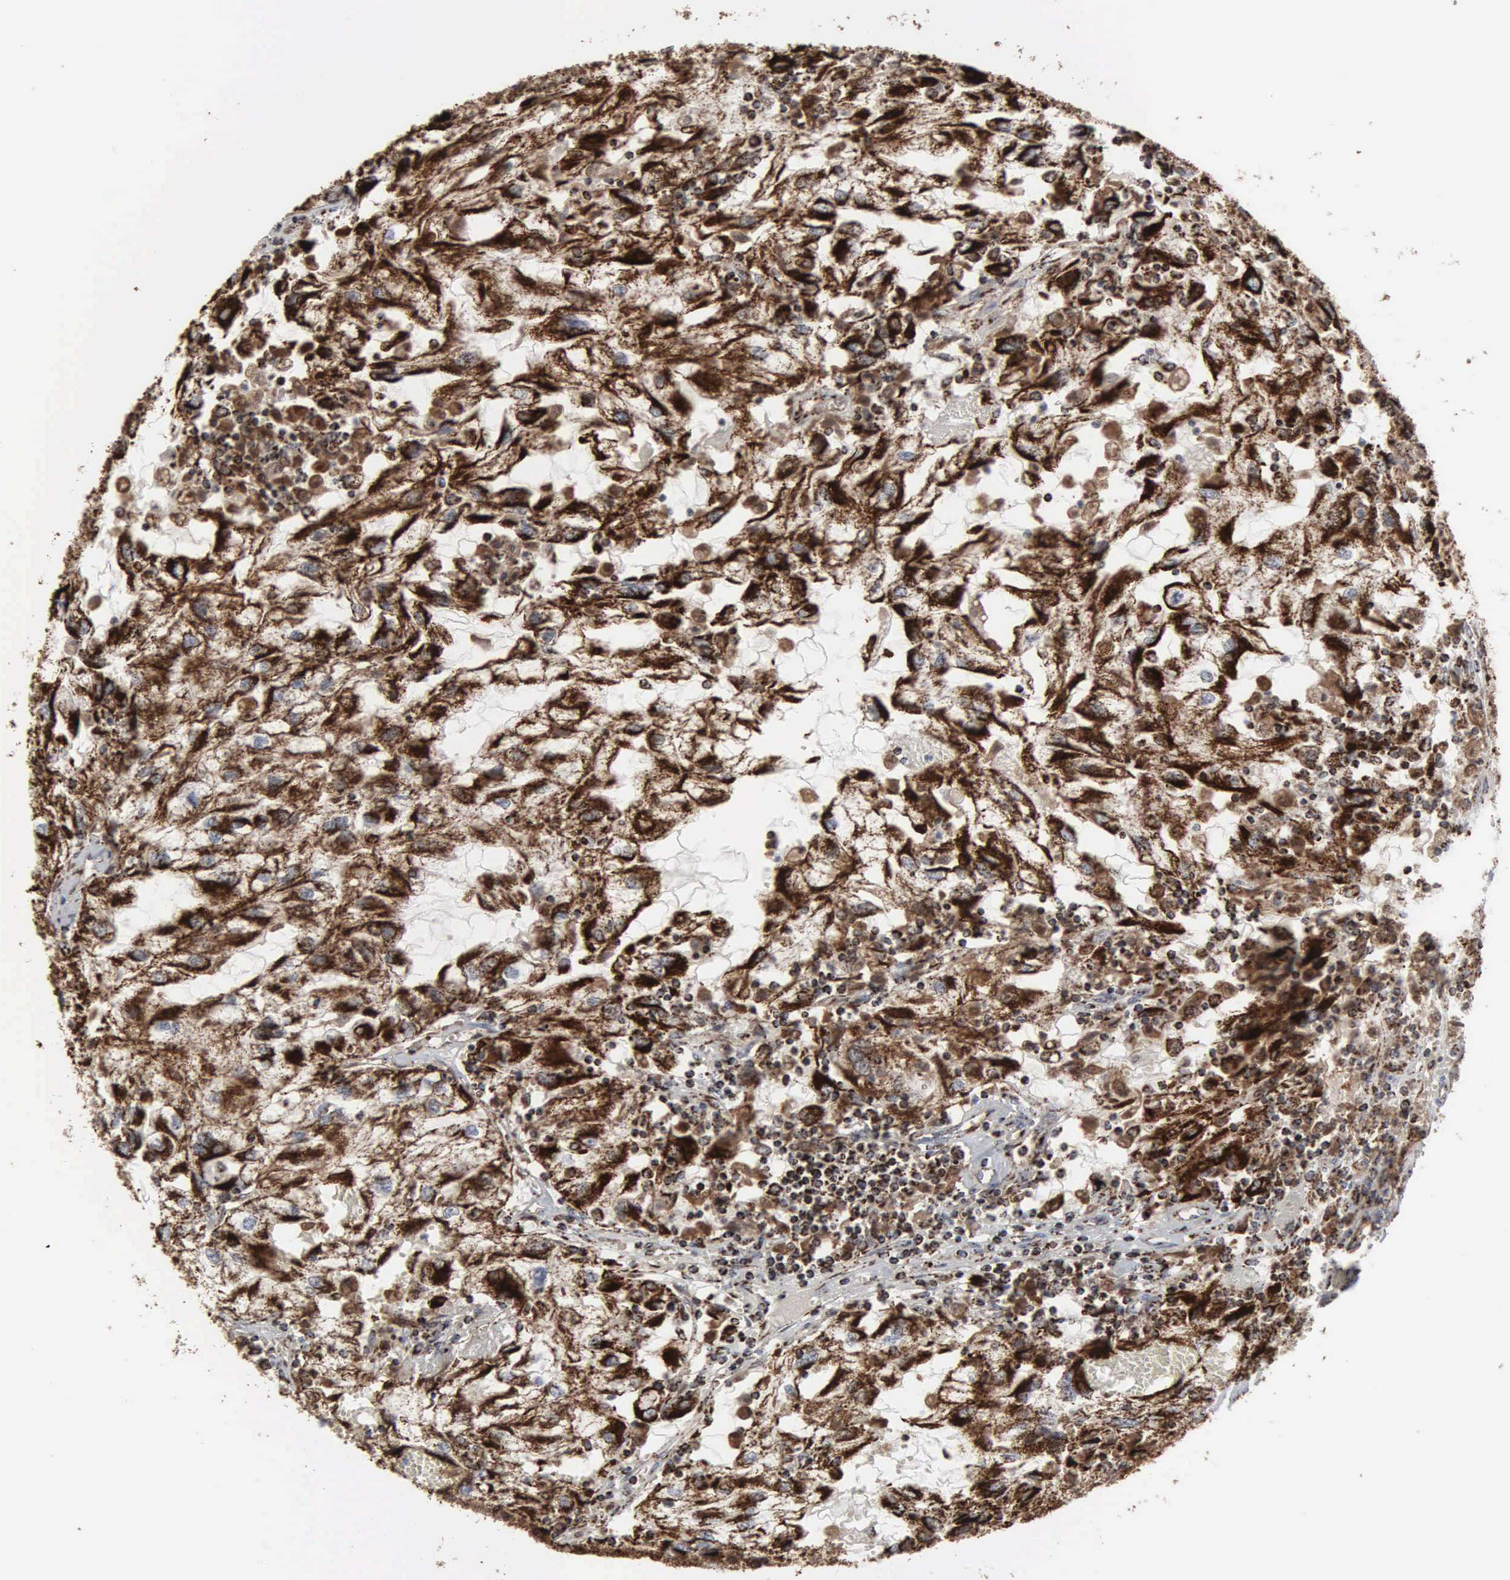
{"staining": {"intensity": "strong", "quantity": ">75%", "location": "cytoplasmic/membranous"}, "tissue": "renal cancer", "cell_type": "Tumor cells", "image_type": "cancer", "snomed": [{"axis": "morphology", "description": "Normal tissue, NOS"}, {"axis": "morphology", "description": "Adenocarcinoma, NOS"}, {"axis": "topography", "description": "Kidney"}], "caption": "Immunohistochemical staining of renal adenocarcinoma shows high levels of strong cytoplasmic/membranous protein staining in about >75% of tumor cells. (DAB (3,3'-diaminobenzidine) = brown stain, brightfield microscopy at high magnification).", "gene": "HSPA9", "patient": {"sex": "male", "age": 71}}